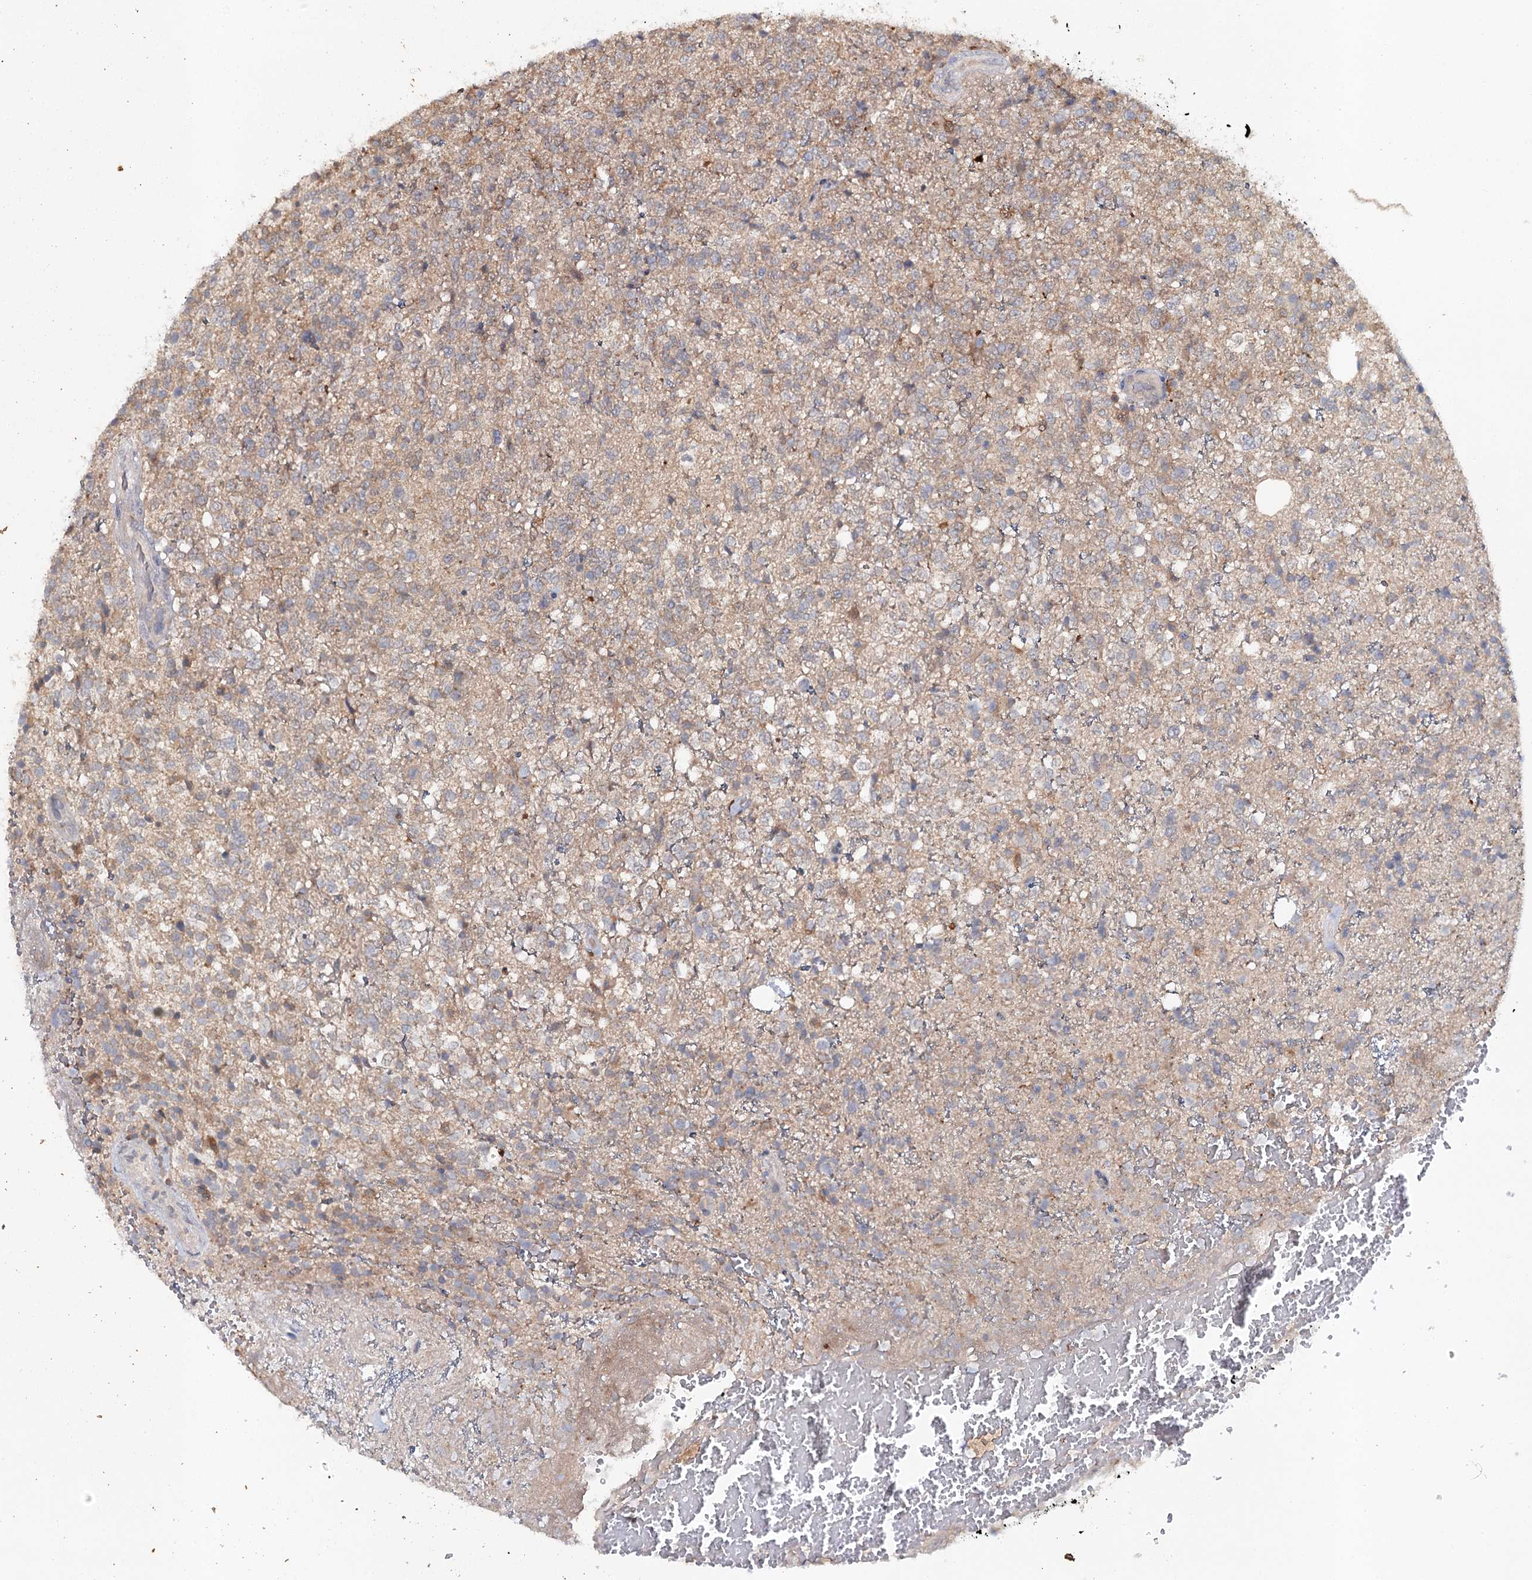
{"staining": {"intensity": "weak", "quantity": "<25%", "location": "cytoplasmic/membranous"}, "tissue": "glioma", "cell_type": "Tumor cells", "image_type": "cancer", "snomed": [{"axis": "morphology", "description": "Glioma, malignant, High grade"}, {"axis": "topography", "description": "Brain"}], "caption": "DAB immunohistochemical staining of malignant glioma (high-grade) demonstrates no significant expression in tumor cells.", "gene": "SLC41A2", "patient": {"sex": "male", "age": 56}}